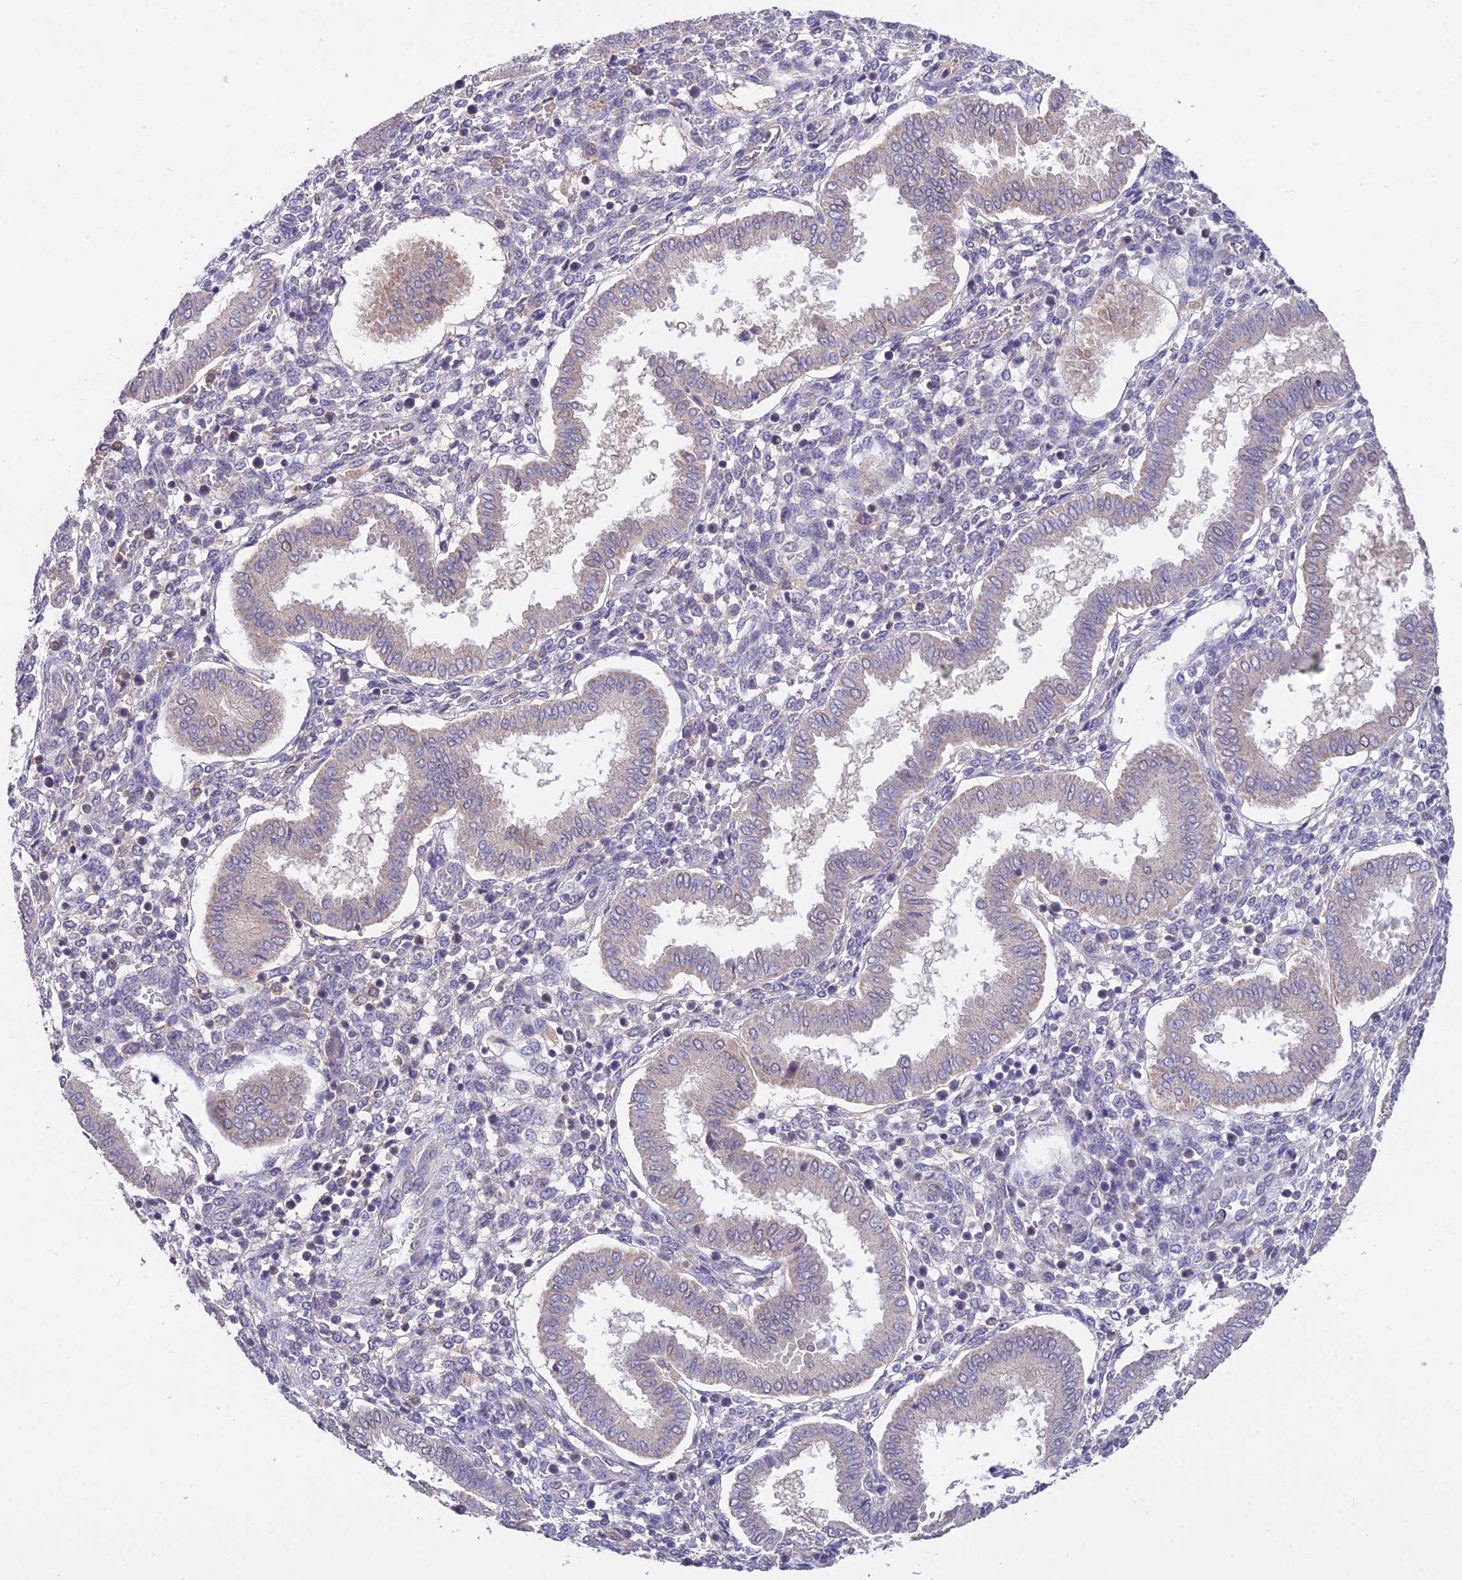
{"staining": {"intensity": "negative", "quantity": "none", "location": "none"}, "tissue": "endometrium", "cell_type": "Cells in endometrial stroma", "image_type": "normal", "snomed": [{"axis": "morphology", "description": "Normal tissue, NOS"}, {"axis": "topography", "description": "Endometrium"}], "caption": "The photomicrograph shows no staining of cells in endometrial stroma in benign endometrium.", "gene": "PGK1", "patient": {"sex": "female", "age": 24}}